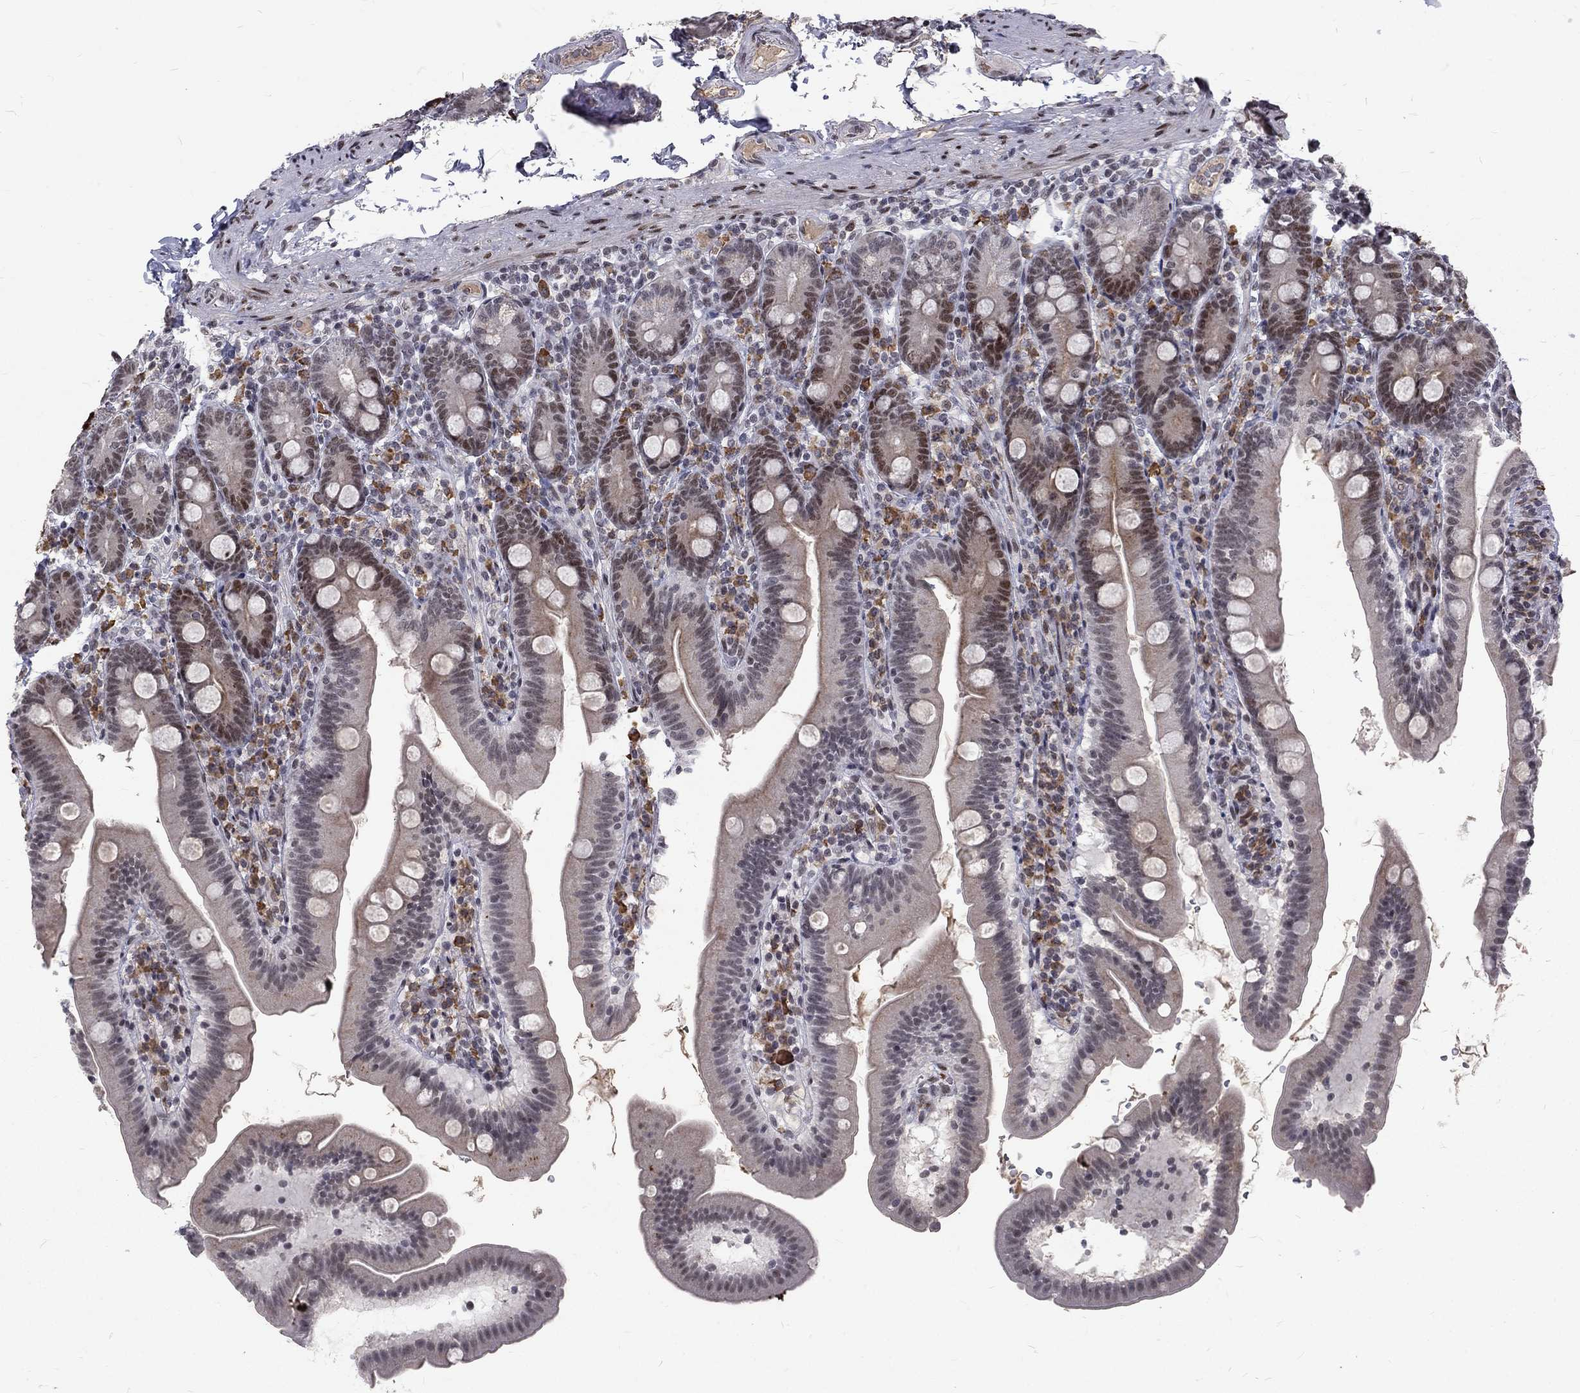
{"staining": {"intensity": "strong", "quantity": "<25%", "location": "nuclear"}, "tissue": "duodenum", "cell_type": "Glandular cells", "image_type": "normal", "snomed": [{"axis": "morphology", "description": "Normal tissue, NOS"}, {"axis": "topography", "description": "Duodenum"}], "caption": "Glandular cells show strong nuclear positivity in about <25% of cells in normal duodenum. Immunohistochemistry stains the protein in brown and the nuclei are stained blue.", "gene": "TCEAL1", "patient": {"sex": "female", "age": 67}}